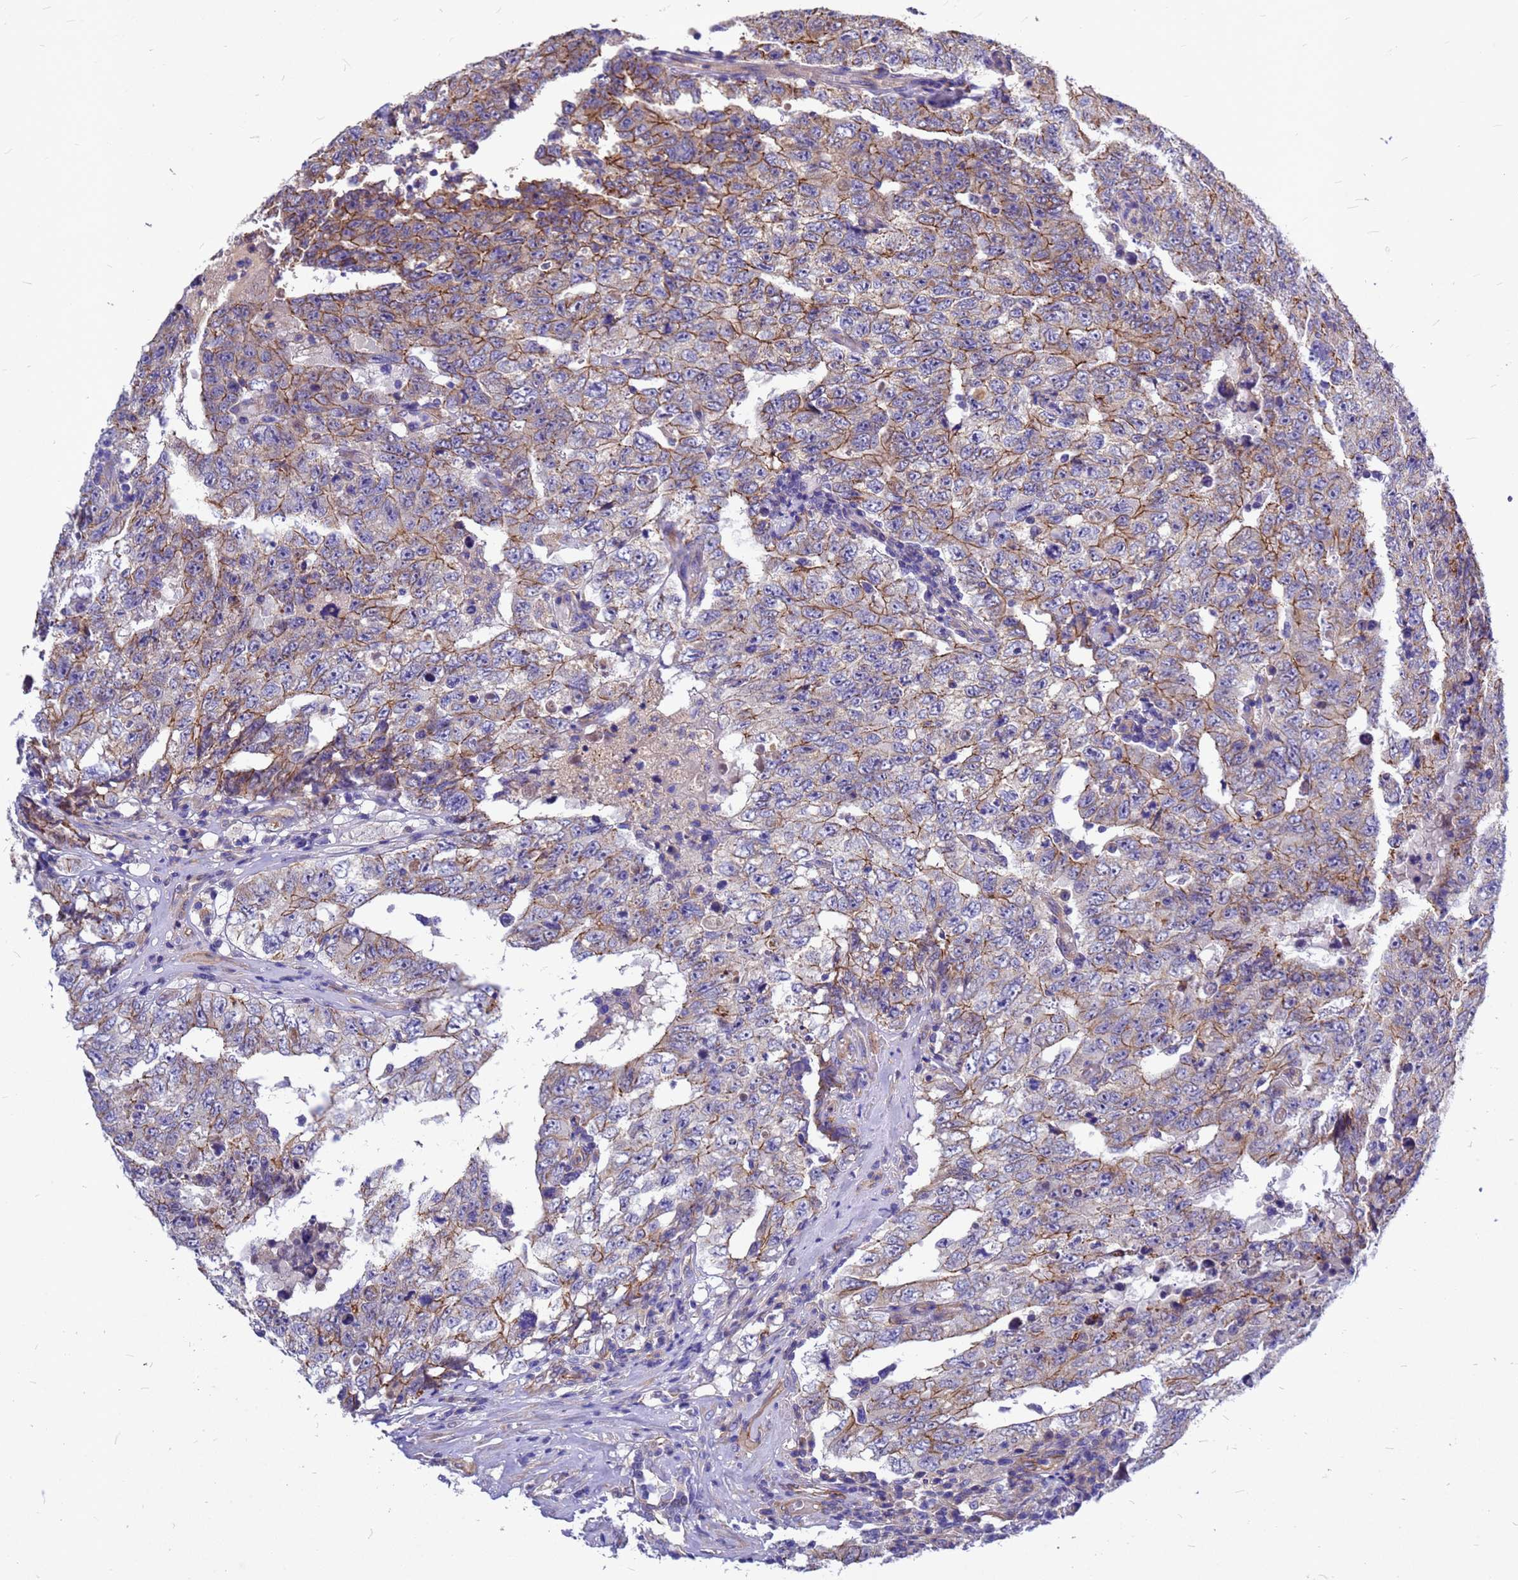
{"staining": {"intensity": "moderate", "quantity": ">75%", "location": "cytoplasmic/membranous"}, "tissue": "testis cancer", "cell_type": "Tumor cells", "image_type": "cancer", "snomed": [{"axis": "morphology", "description": "Carcinoma, Embryonal, NOS"}, {"axis": "topography", "description": "Testis"}], "caption": "Immunohistochemical staining of human testis cancer (embryonal carcinoma) displays medium levels of moderate cytoplasmic/membranous protein expression in approximately >75% of tumor cells.", "gene": "FBXW5", "patient": {"sex": "male", "age": 26}}